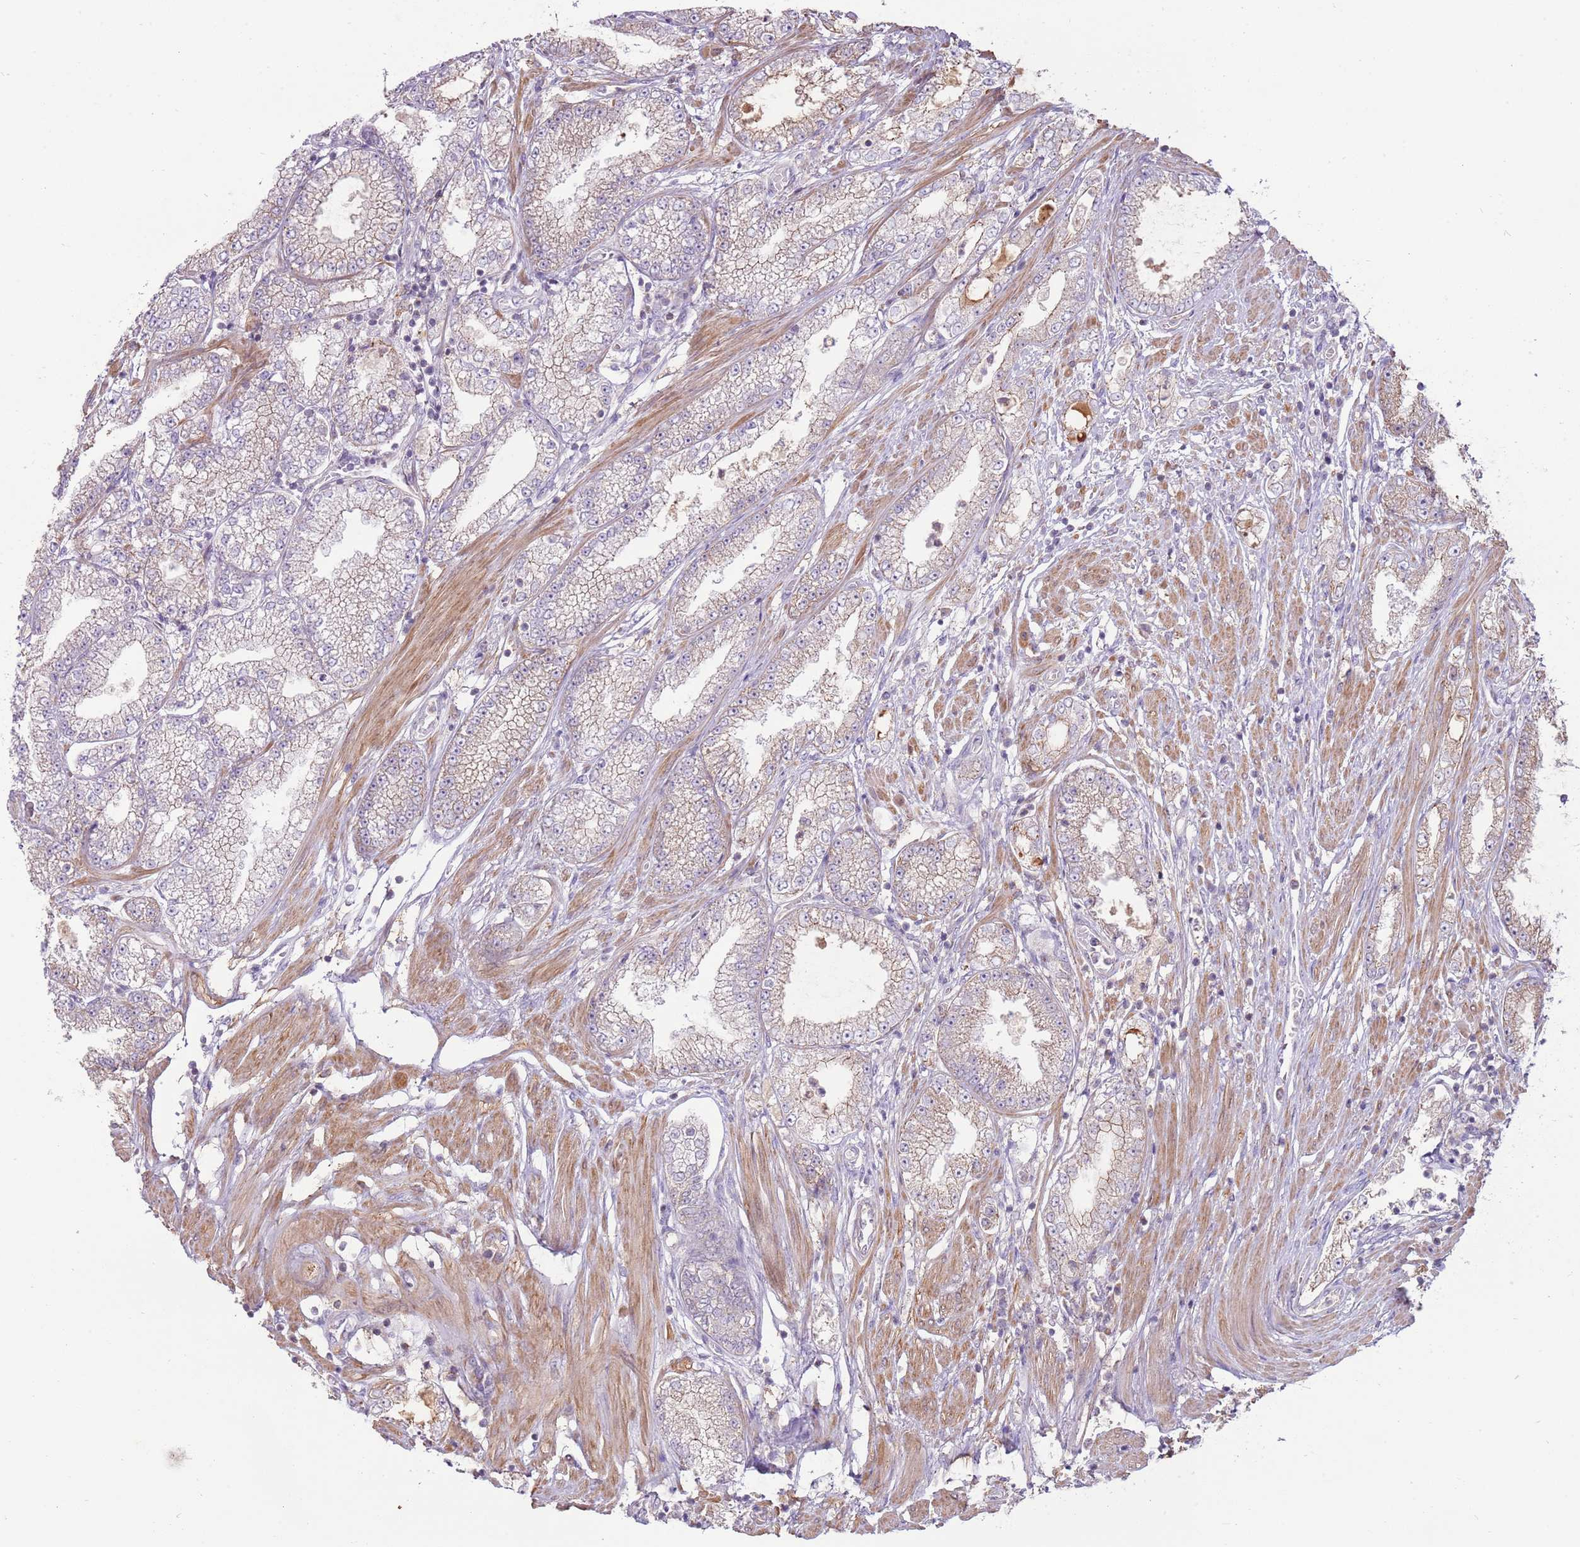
{"staining": {"intensity": "weak", "quantity": "<25%", "location": "cytoplasmic/membranous"}, "tissue": "prostate cancer", "cell_type": "Tumor cells", "image_type": "cancer", "snomed": [{"axis": "morphology", "description": "Adenocarcinoma, High grade"}, {"axis": "topography", "description": "Prostate"}], "caption": "Human high-grade adenocarcinoma (prostate) stained for a protein using immunohistochemistry demonstrates no expression in tumor cells.", "gene": "SPATA31D1", "patient": {"sex": "male", "age": 69}}